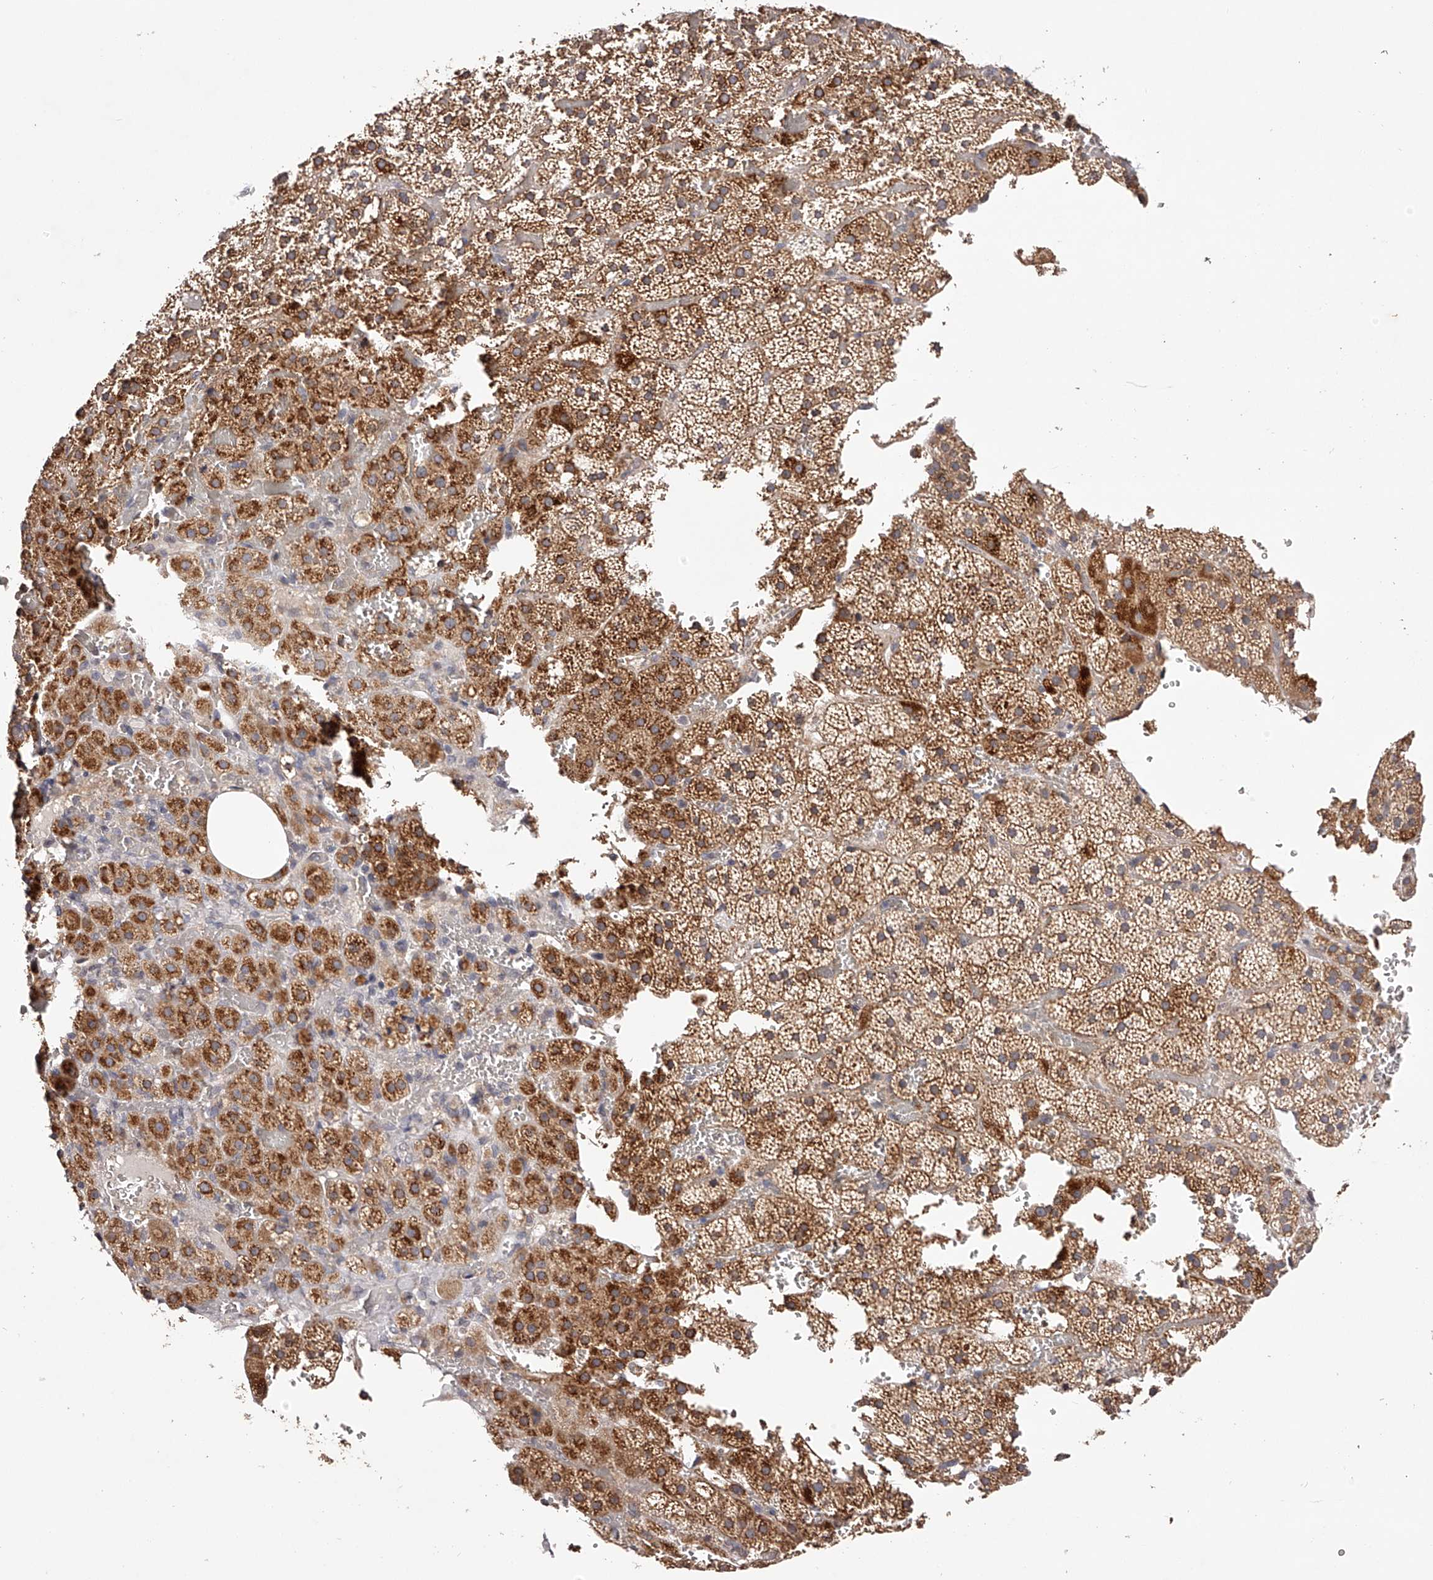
{"staining": {"intensity": "strong", "quantity": "<25%", "location": "cytoplasmic/membranous"}, "tissue": "adrenal gland", "cell_type": "Glandular cells", "image_type": "normal", "snomed": [{"axis": "morphology", "description": "Normal tissue, NOS"}, {"axis": "topography", "description": "Adrenal gland"}], "caption": "Normal adrenal gland exhibits strong cytoplasmic/membranous staining in approximately <25% of glandular cells, visualized by immunohistochemistry. (Stains: DAB (3,3'-diaminobenzidine) in brown, nuclei in blue, Microscopy: brightfield microscopy at high magnification).", "gene": "ODF2L", "patient": {"sex": "female", "age": 59}}